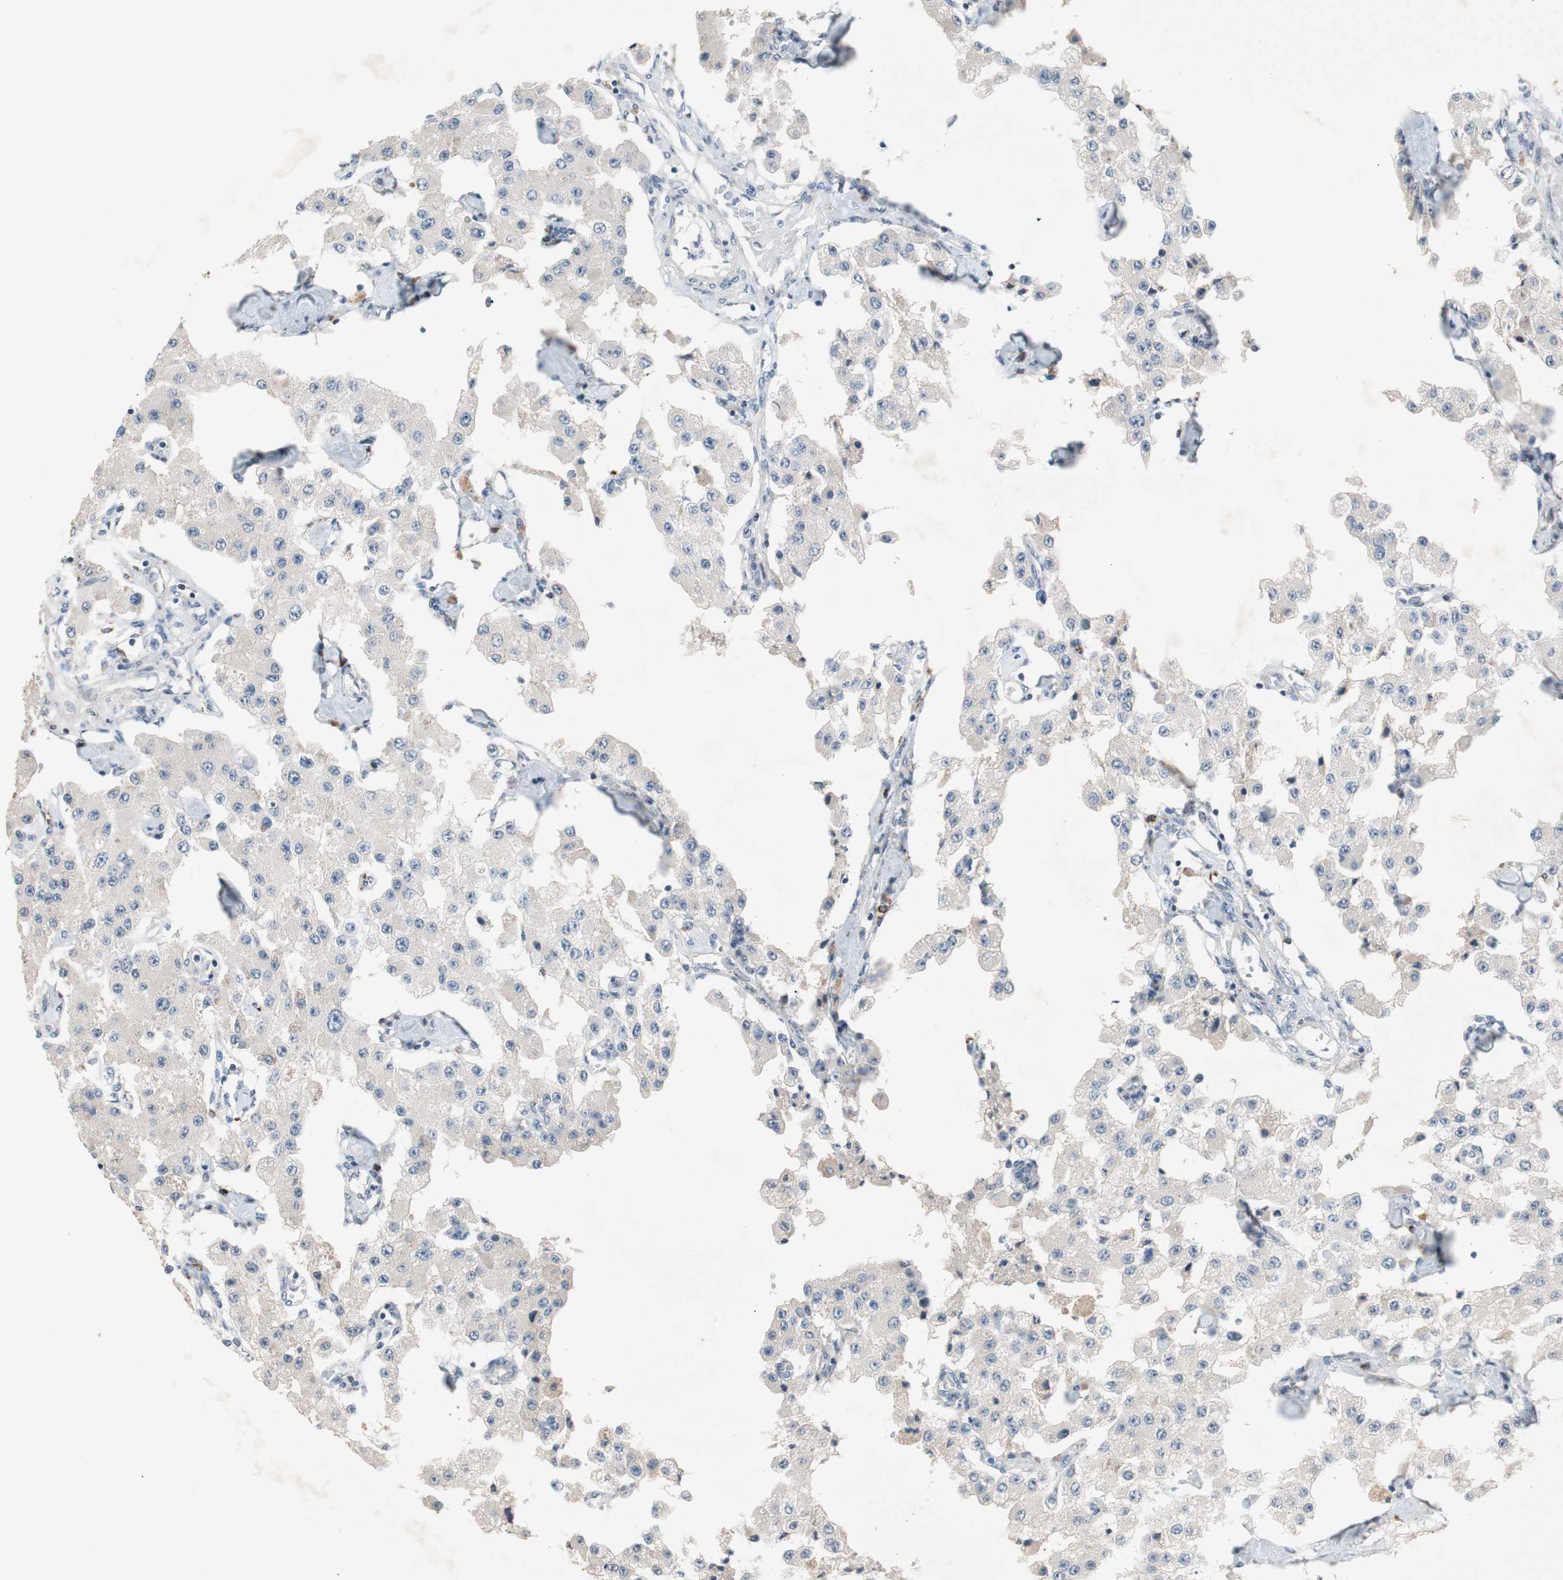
{"staining": {"intensity": "weak", "quantity": "25%-75%", "location": "cytoplasmic/membranous"}, "tissue": "carcinoid", "cell_type": "Tumor cells", "image_type": "cancer", "snomed": [{"axis": "morphology", "description": "Carcinoid, malignant, NOS"}, {"axis": "topography", "description": "Pancreas"}], "caption": "Tumor cells show low levels of weak cytoplasmic/membranous positivity in approximately 25%-75% of cells in human malignant carcinoid.", "gene": "COL12A1", "patient": {"sex": "male", "age": 41}}